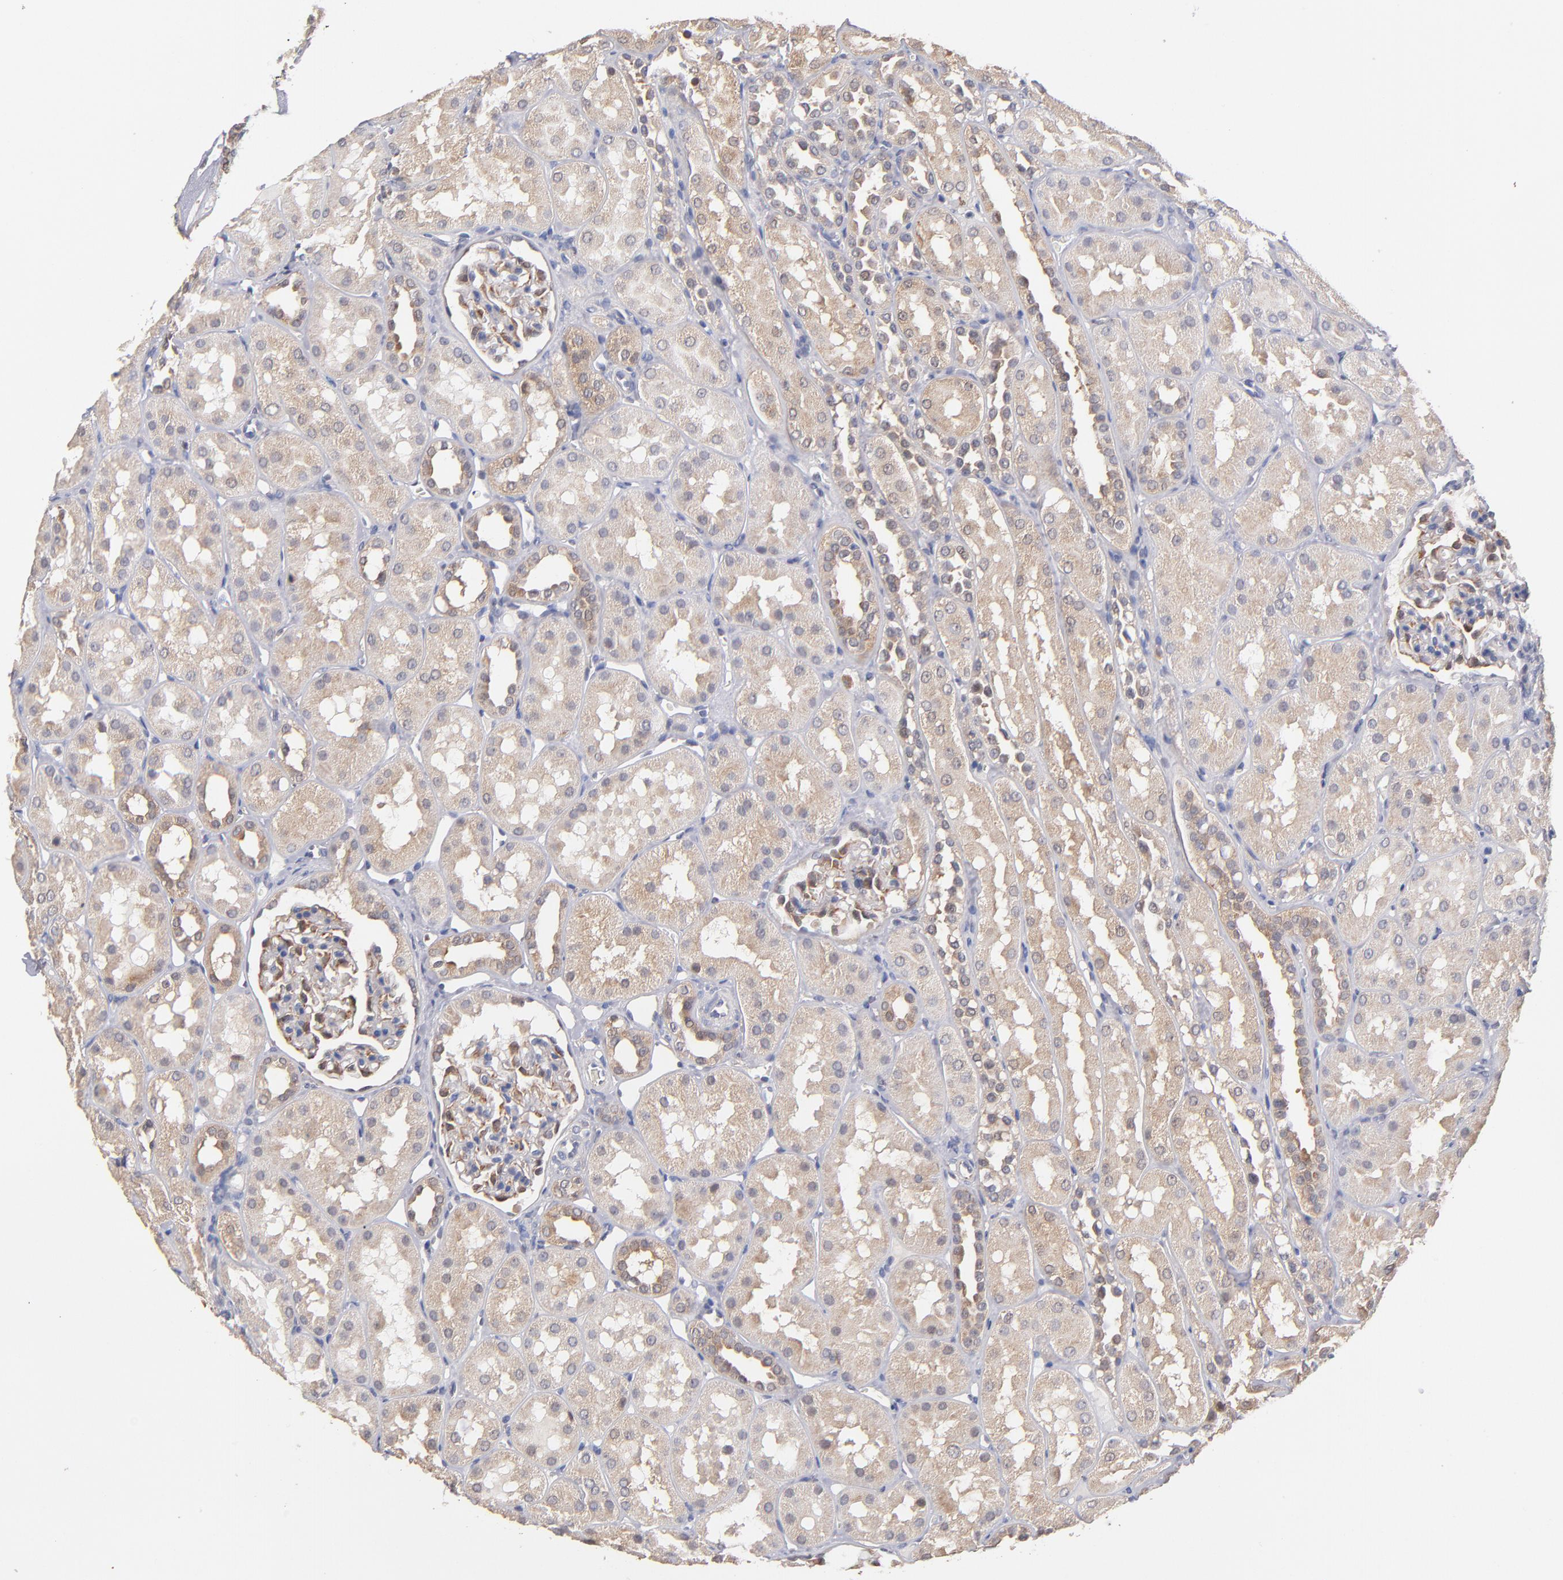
{"staining": {"intensity": "moderate", "quantity": "25%-75%", "location": "cytoplasmic/membranous,nuclear"}, "tissue": "kidney", "cell_type": "Cells in glomeruli", "image_type": "normal", "snomed": [{"axis": "morphology", "description": "Normal tissue, NOS"}, {"axis": "topography", "description": "Kidney"}], "caption": "Moderate cytoplasmic/membranous,nuclear positivity for a protein is seen in approximately 25%-75% of cells in glomeruli of unremarkable kidney using immunohistochemistry.", "gene": "GMFB", "patient": {"sex": "male", "age": 16}}